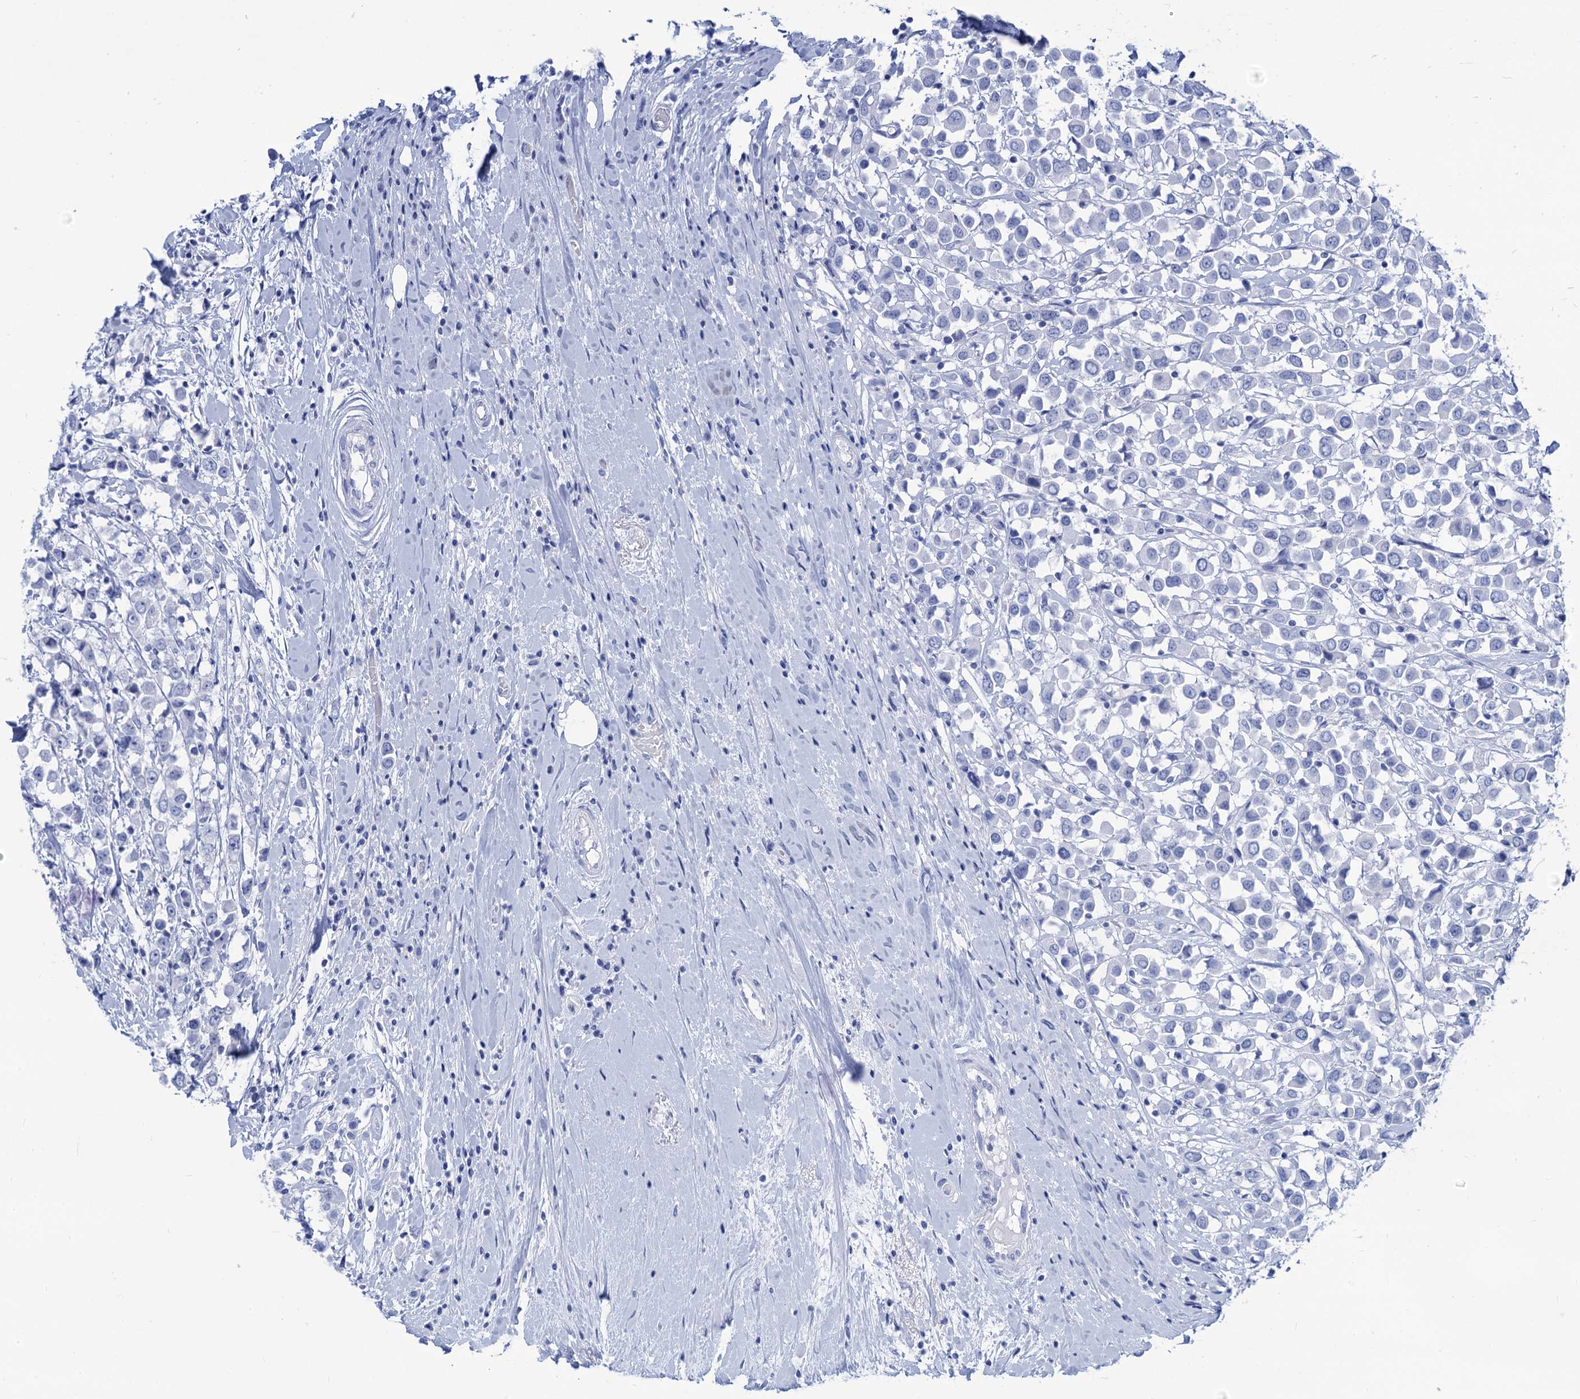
{"staining": {"intensity": "negative", "quantity": "none", "location": "none"}, "tissue": "breast cancer", "cell_type": "Tumor cells", "image_type": "cancer", "snomed": [{"axis": "morphology", "description": "Duct carcinoma"}, {"axis": "topography", "description": "Breast"}], "caption": "Tumor cells show no significant protein staining in infiltrating ductal carcinoma (breast).", "gene": "CABYR", "patient": {"sex": "female", "age": 61}}